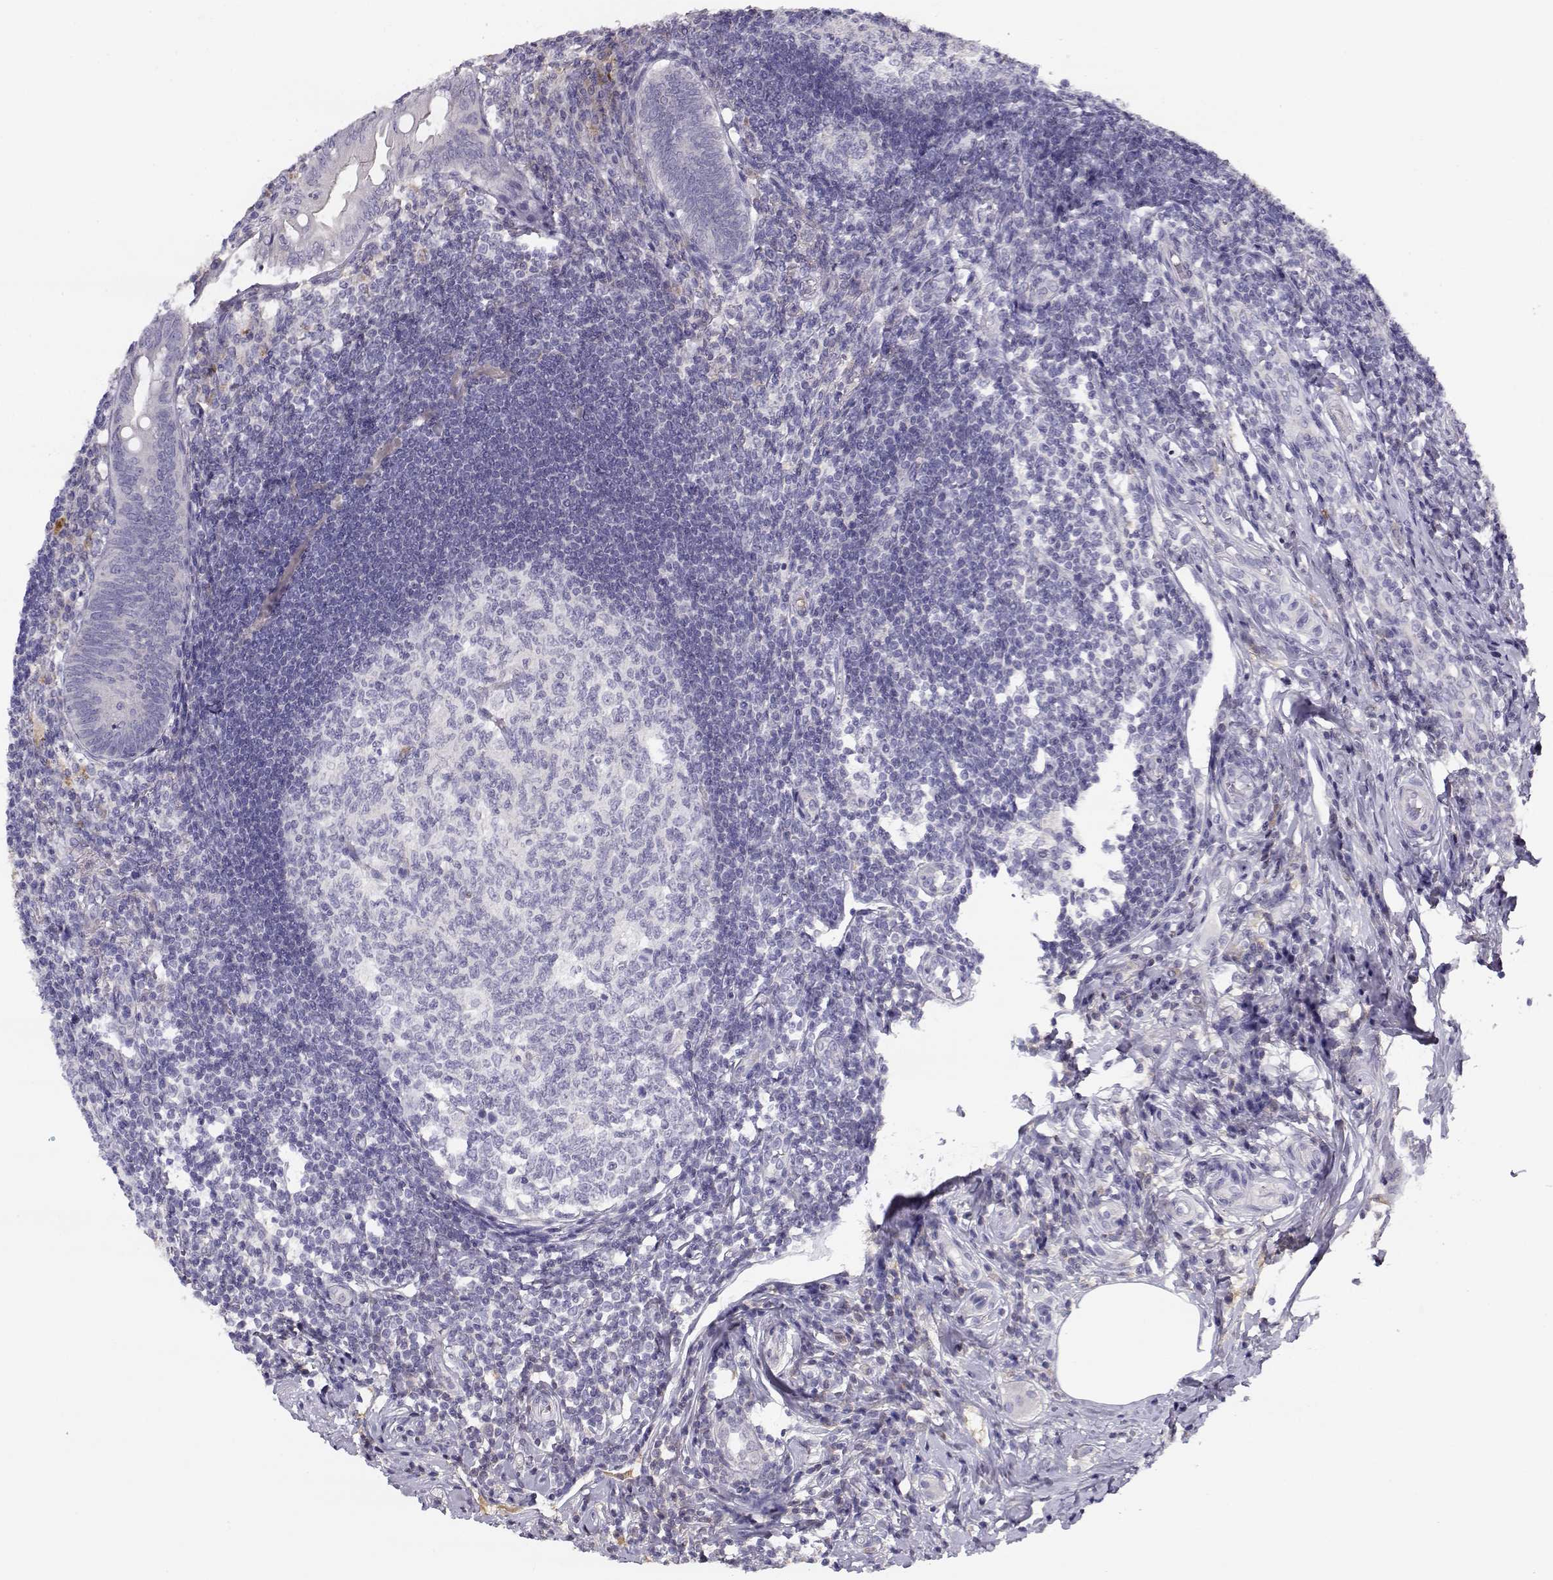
{"staining": {"intensity": "negative", "quantity": "none", "location": "none"}, "tissue": "appendix", "cell_type": "Glandular cells", "image_type": "normal", "snomed": [{"axis": "morphology", "description": "Normal tissue, NOS"}, {"axis": "morphology", "description": "Inflammation, NOS"}, {"axis": "topography", "description": "Appendix"}], "caption": "This is an immunohistochemistry (IHC) photomicrograph of benign appendix. There is no staining in glandular cells.", "gene": "SLCO6A1", "patient": {"sex": "male", "age": 16}}